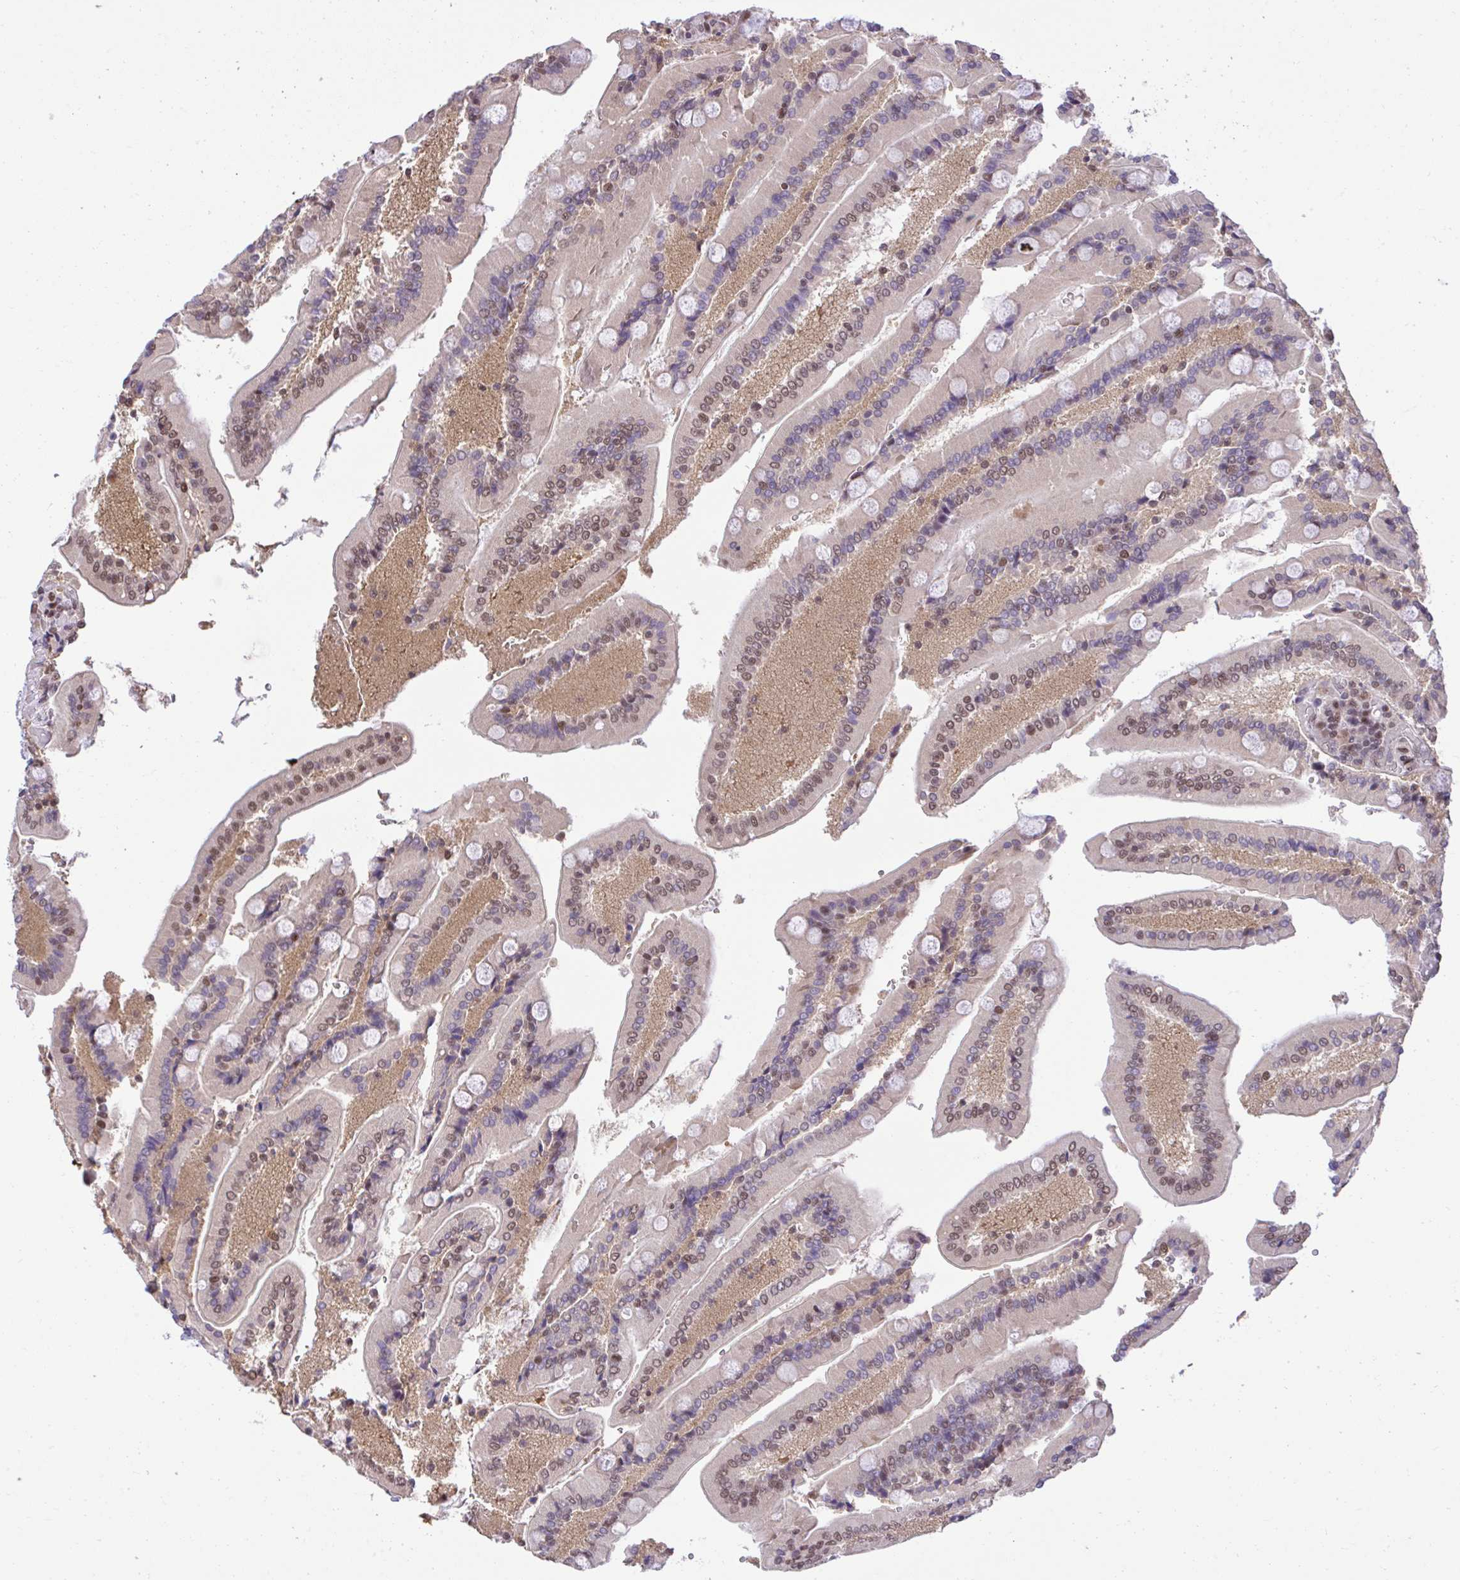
{"staining": {"intensity": "moderate", "quantity": "25%-75%", "location": "cytoplasmic/membranous,nuclear"}, "tissue": "duodenum", "cell_type": "Glandular cells", "image_type": "normal", "snomed": [{"axis": "morphology", "description": "Normal tissue, NOS"}, {"axis": "topography", "description": "Duodenum"}], "caption": "This is a micrograph of immunohistochemistry staining of benign duodenum, which shows moderate expression in the cytoplasmic/membranous,nuclear of glandular cells.", "gene": "GLIS3", "patient": {"sex": "female", "age": 62}}